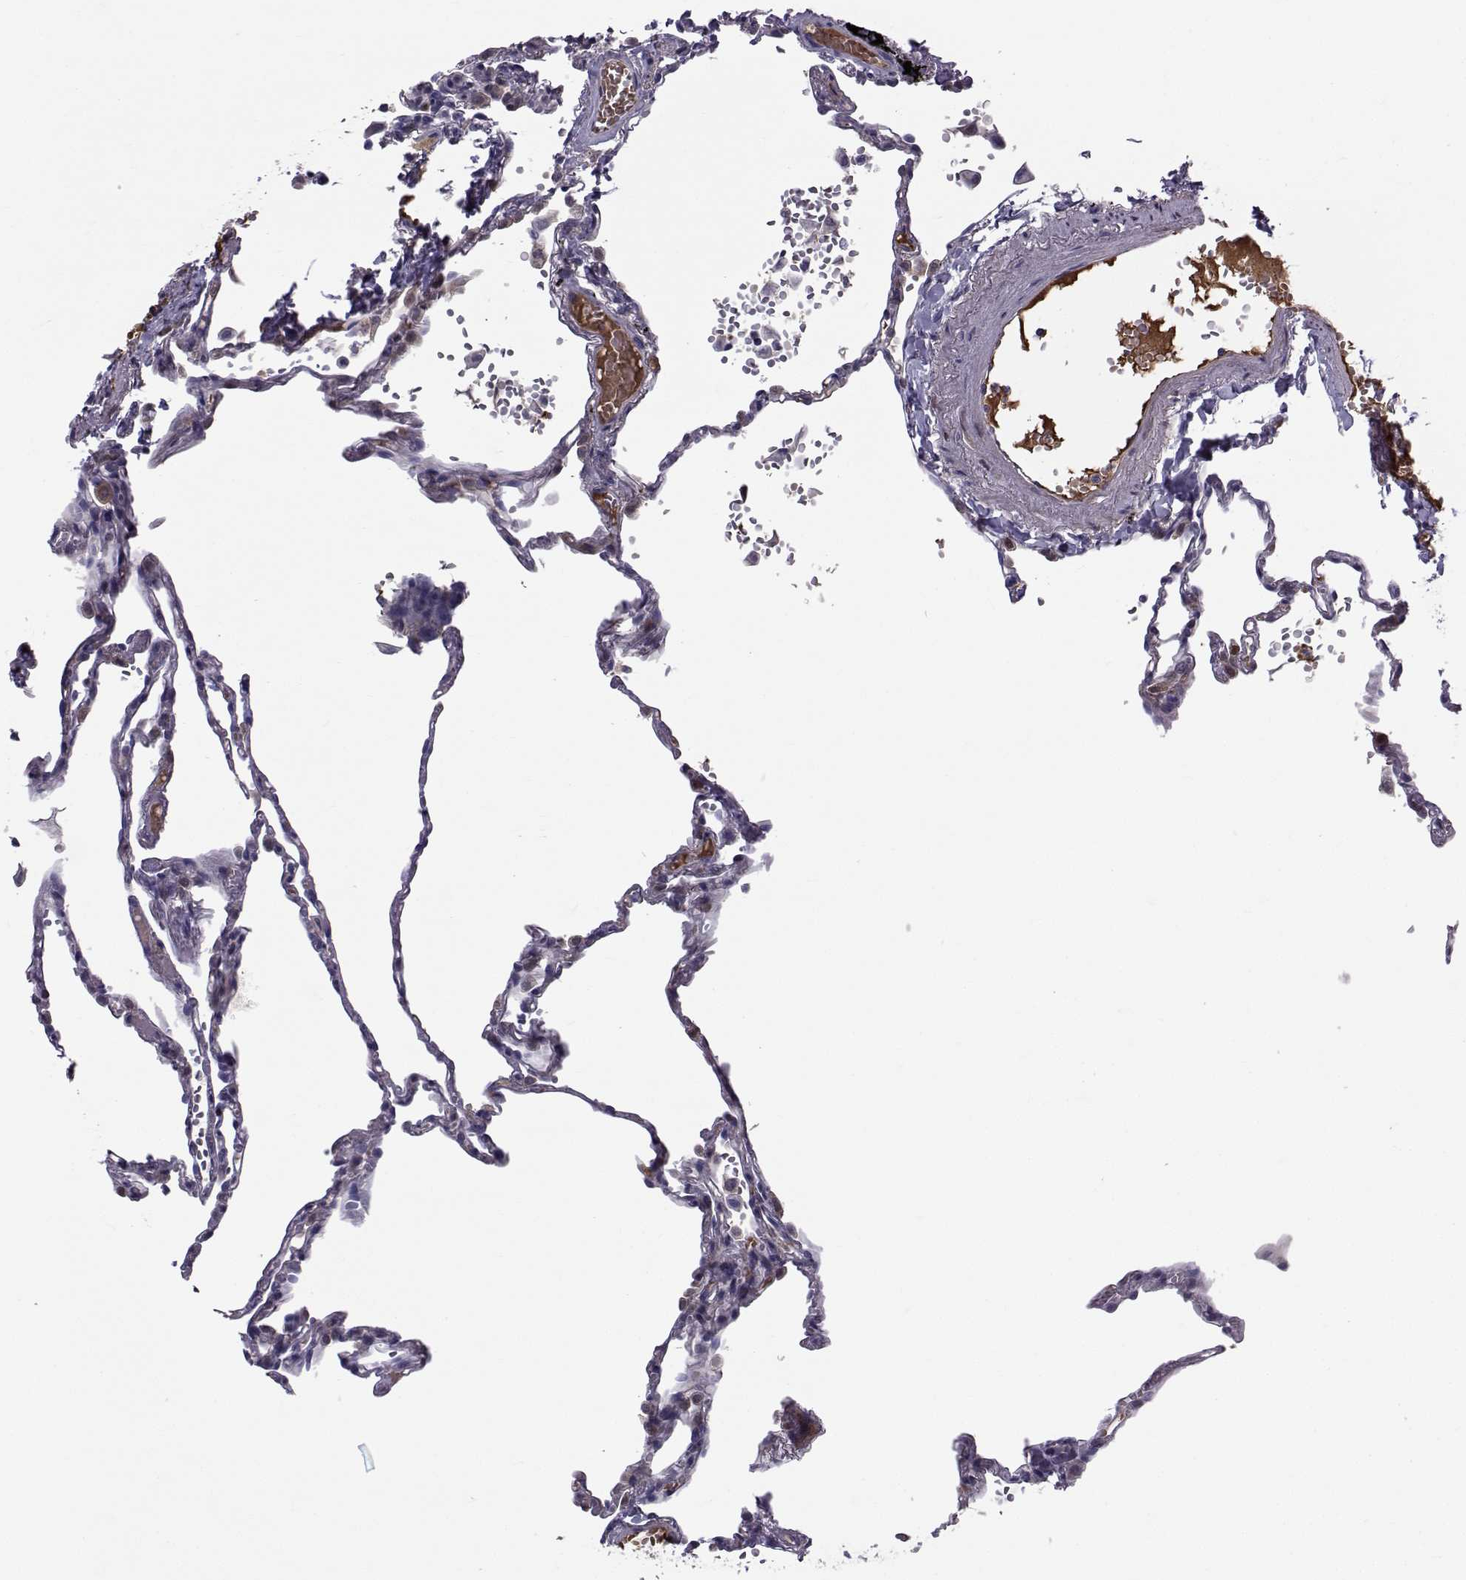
{"staining": {"intensity": "negative", "quantity": "none", "location": "none"}, "tissue": "lung", "cell_type": "Alveolar cells", "image_type": "normal", "snomed": [{"axis": "morphology", "description": "Normal tissue, NOS"}, {"axis": "topography", "description": "Lung"}], "caption": "This is an immunohistochemistry photomicrograph of normal human lung. There is no staining in alveolar cells.", "gene": "TNFRSF11B", "patient": {"sex": "male", "age": 78}}